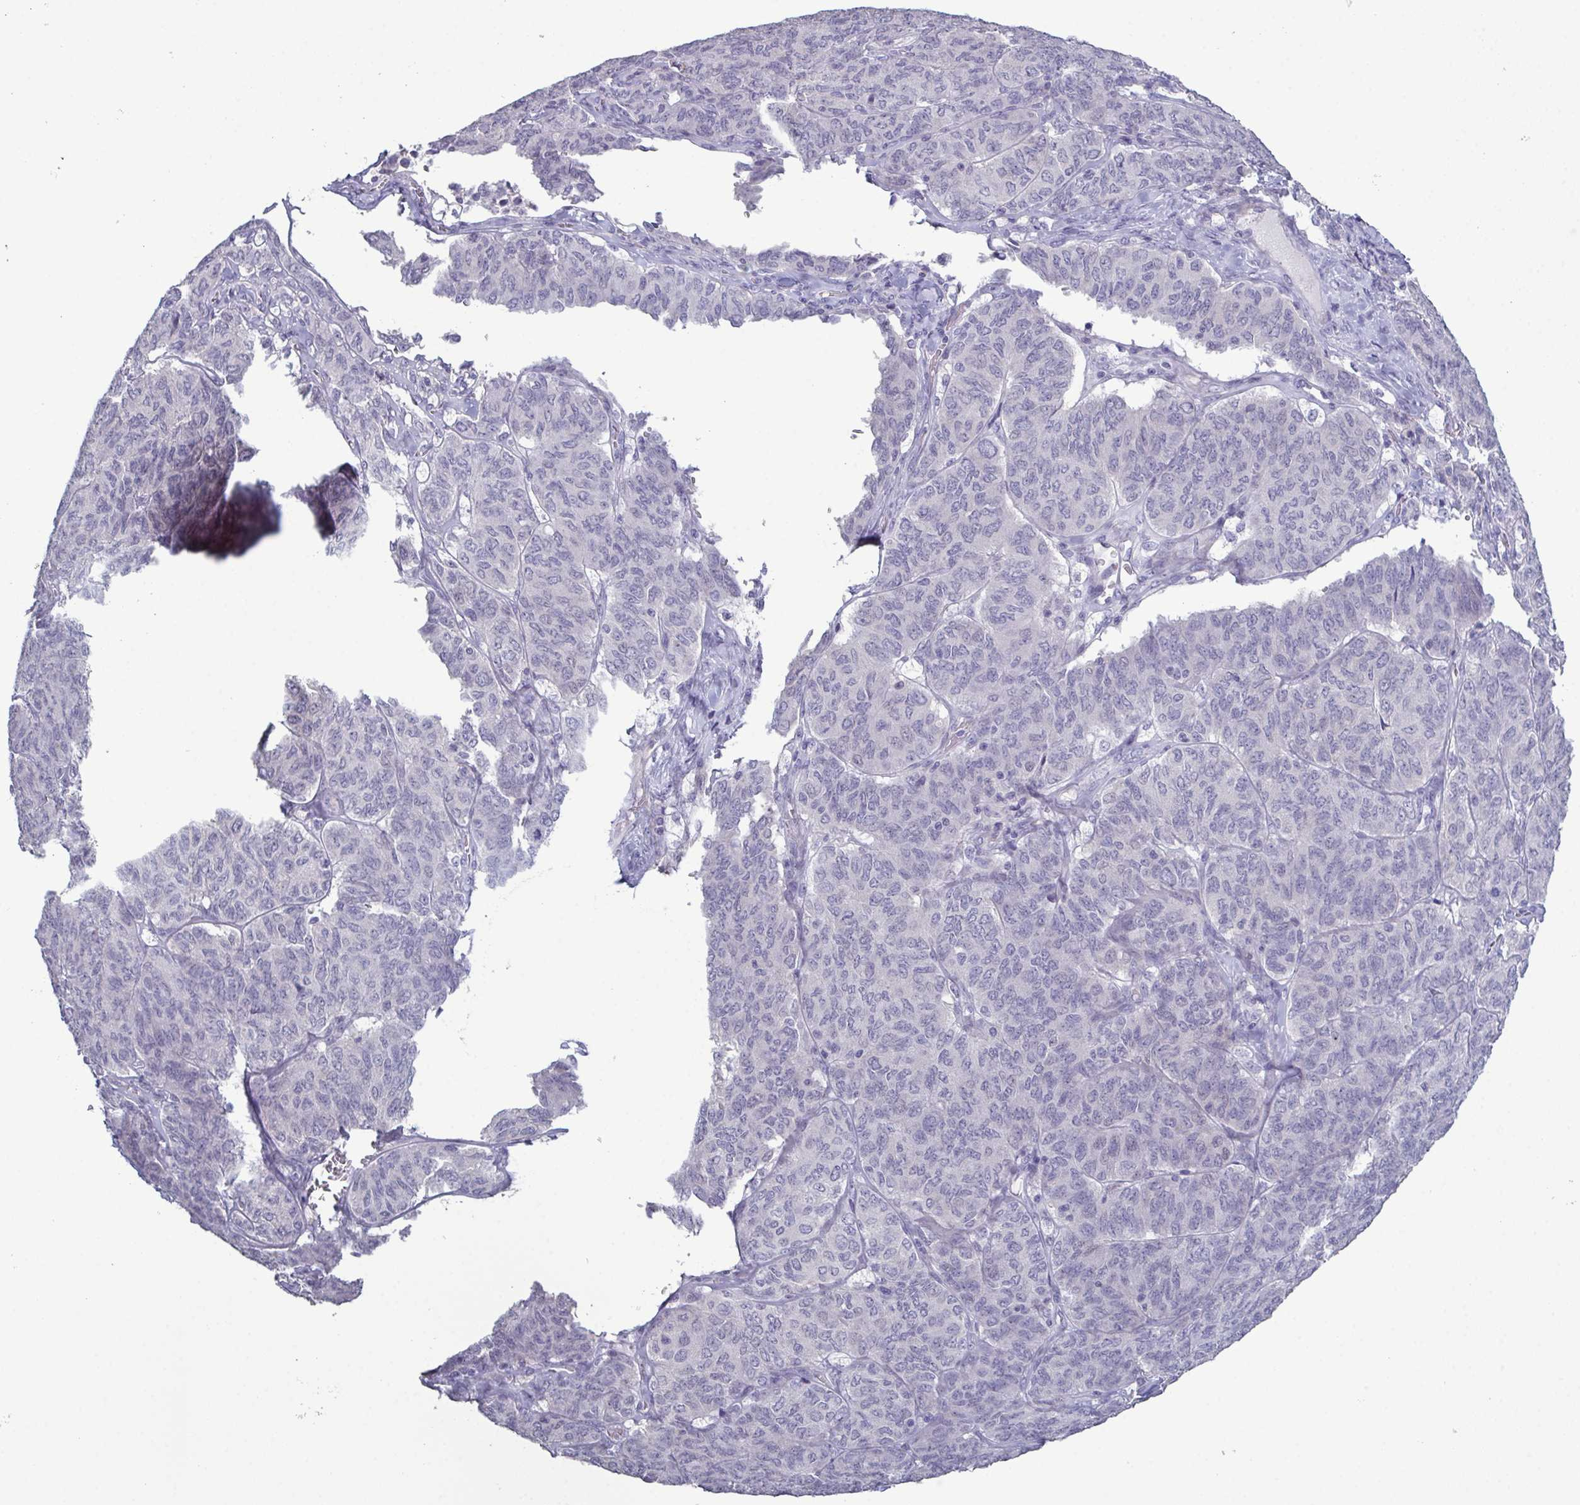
{"staining": {"intensity": "negative", "quantity": "none", "location": "none"}, "tissue": "ovarian cancer", "cell_type": "Tumor cells", "image_type": "cancer", "snomed": [{"axis": "morphology", "description": "Carcinoma, endometroid"}, {"axis": "topography", "description": "Ovary"}], "caption": "The histopathology image displays no staining of tumor cells in ovarian cancer. (DAB (3,3'-diaminobenzidine) IHC with hematoxylin counter stain).", "gene": "GLDC", "patient": {"sex": "female", "age": 80}}